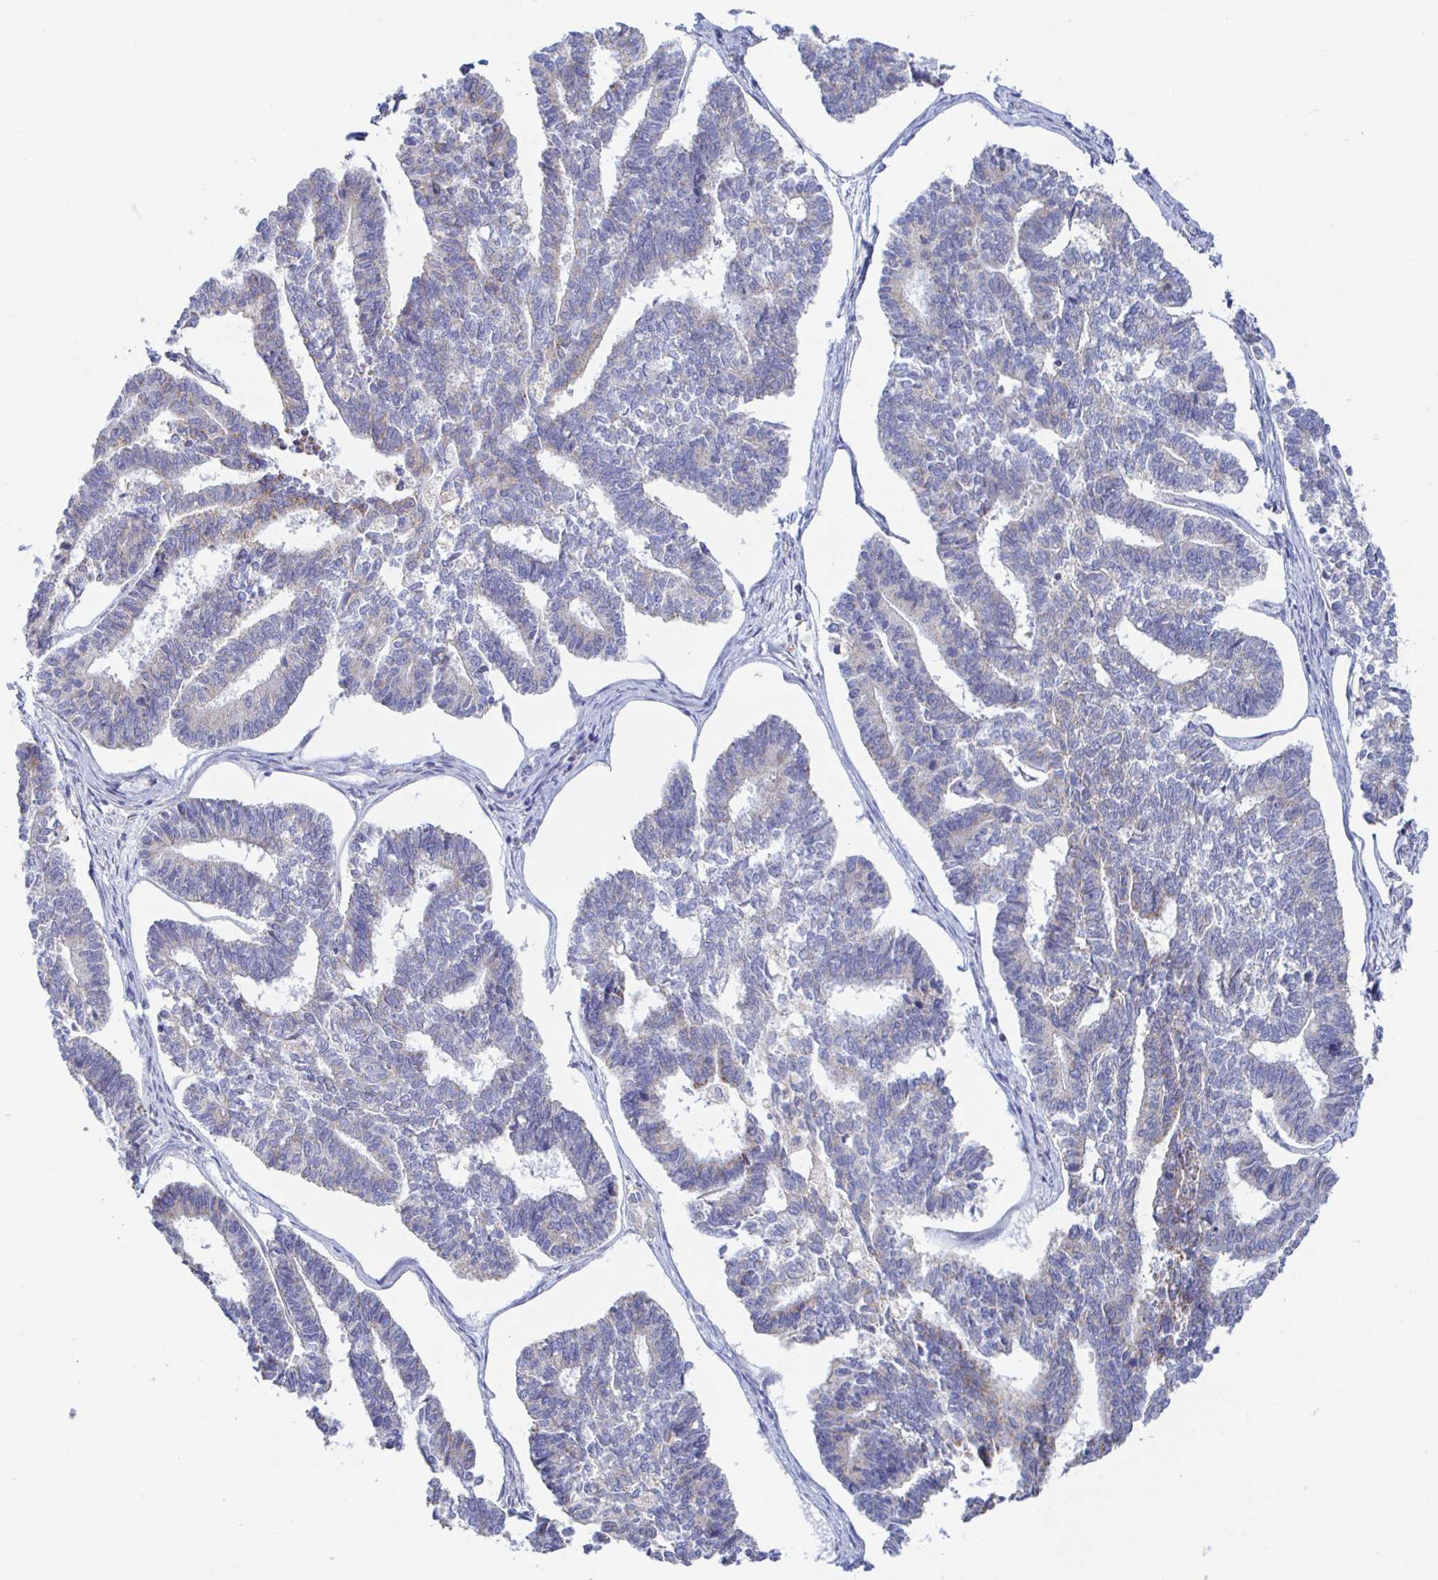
{"staining": {"intensity": "negative", "quantity": "none", "location": "none"}, "tissue": "endometrial cancer", "cell_type": "Tumor cells", "image_type": "cancer", "snomed": [{"axis": "morphology", "description": "Adenocarcinoma, NOS"}, {"axis": "topography", "description": "Endometrium"}], "caption": "Immunohistochemical staining of human endometrial cancer demonstrates no significant staining in tumor cells.", "gene": "SYNGR4", "patient": {"sex": "female", "age": 70}}